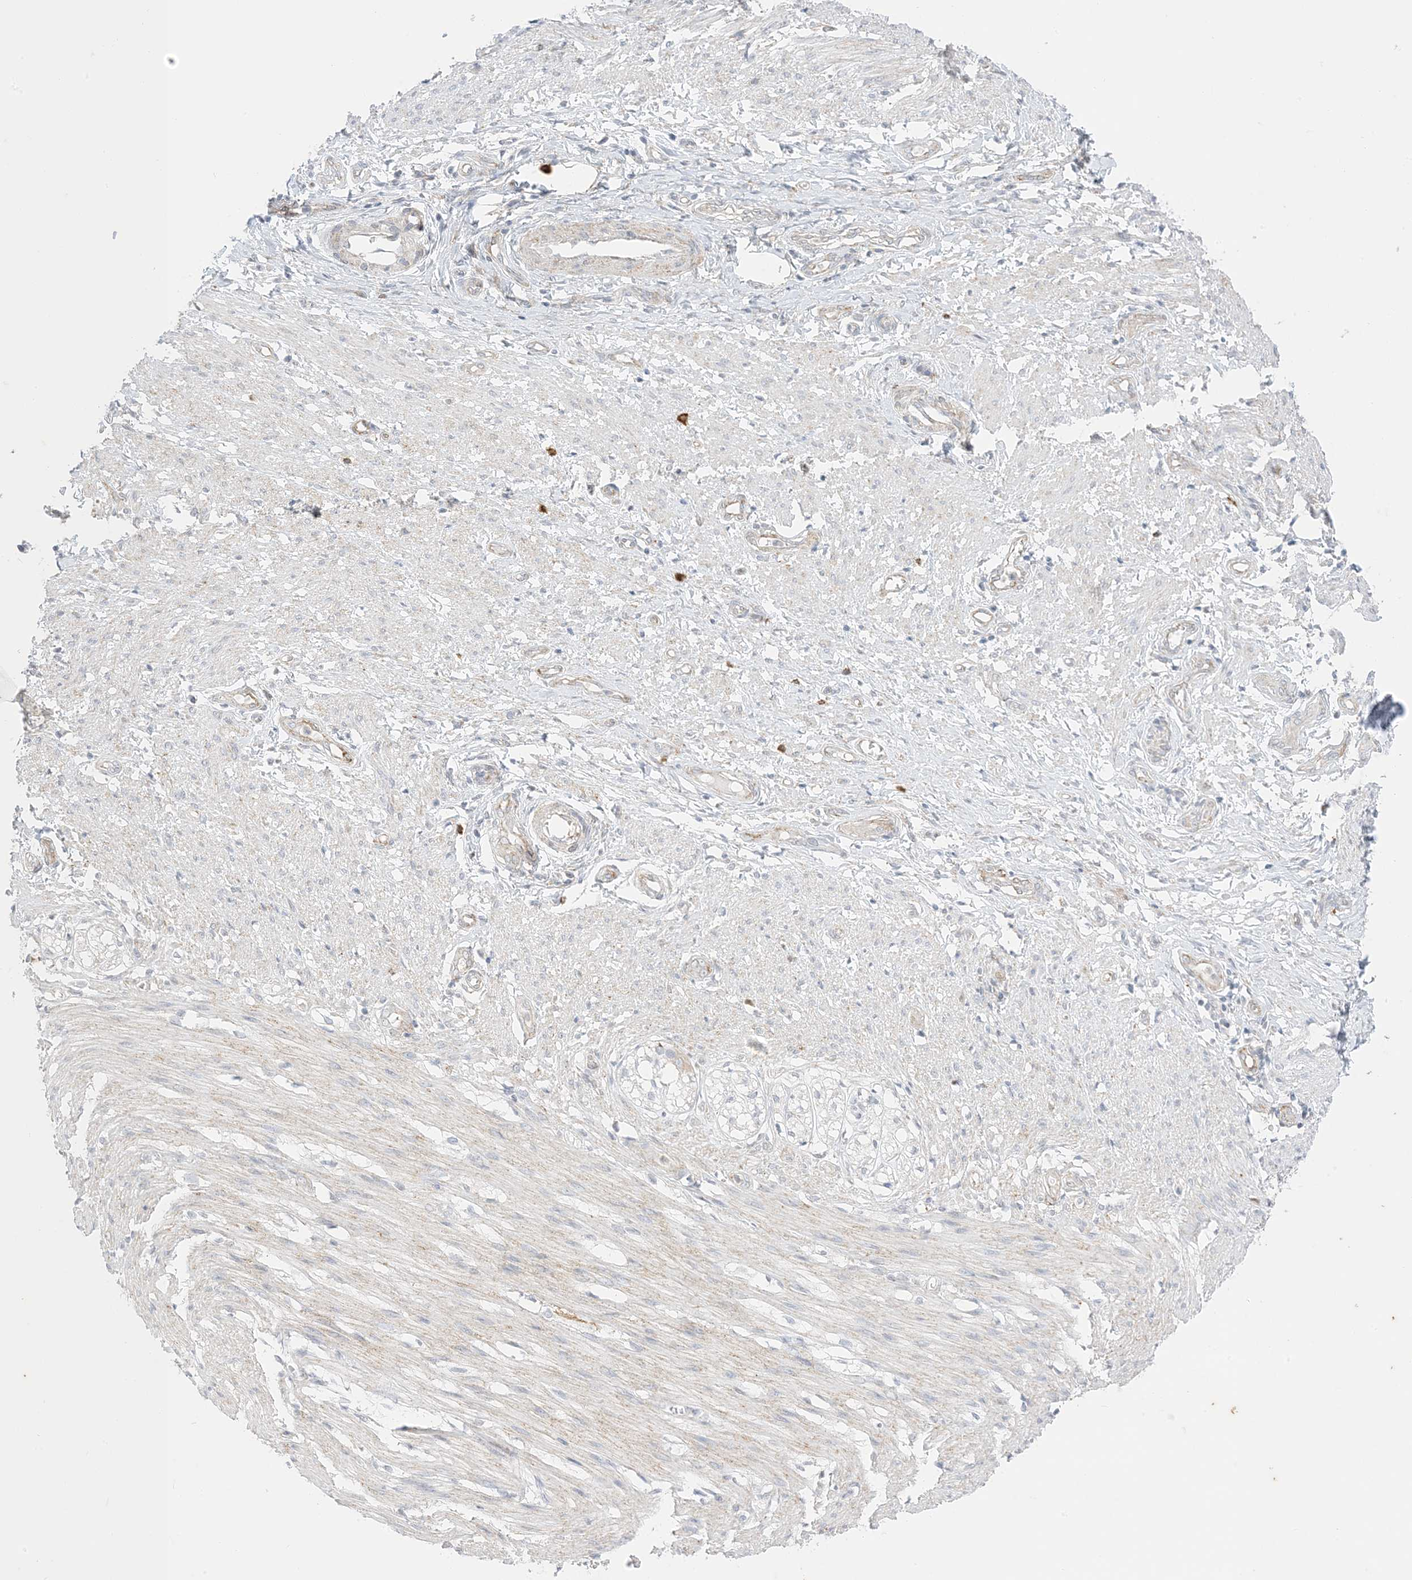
{"staining": {"intensity": "weak", "quantity": "<25%", "location": "cytoplasmic/membranous"}, "tissue": "smooth muscle", "cell_type": "Smooth muscle cells", "image_type": "normal", "snomed": [{"axis": "morphology", "description": "Normal tissue, NOS"}, {"axis": "morphology", "description": "Adenocarcinoma, NOS"}, {"axis": "topography", "description": "Colon"}, {"axis": "topography", "description": "Peripheral nerve tissue"}], "caption": "DAB immunohistochemical staining of normal human smooth muscle shows no significant expression in smooth muscle cells.", "gene": "RAC1", "patient": {"sex": "male", "age": 14}}